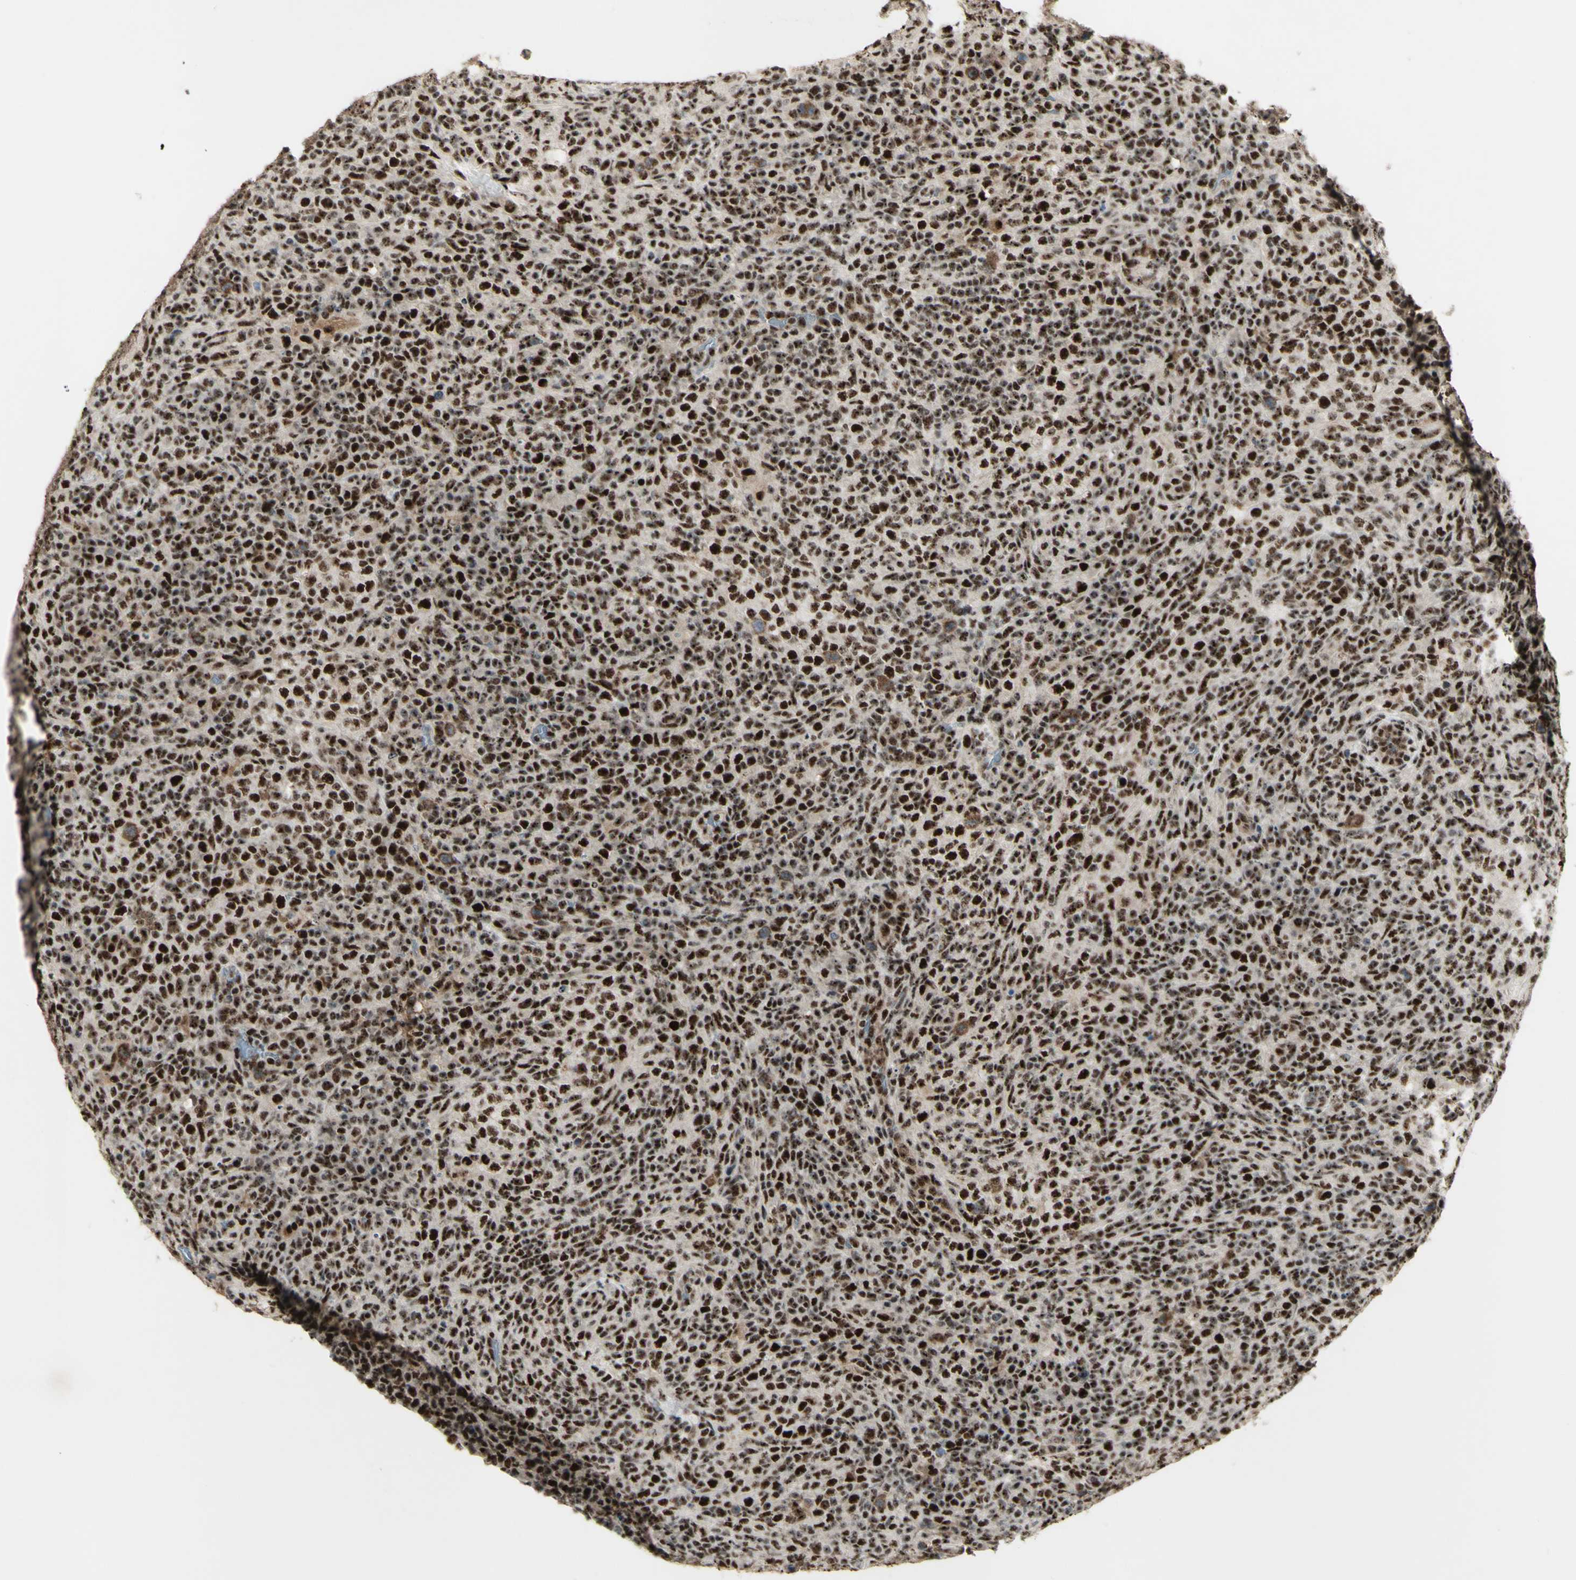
{"staining": {"intensity": "strong", "quantity": ">75%", "location": "nuclear"}, "tissue": "lymphoma", "cell_type": "Tumor cells", "image_type": "cancer", "snomed": [{"axis": "morphology", "description": "Malignant lymphoma, non-Hodgkin's type, High grade"}, {"axis": "topography", "description": "Lymph node"}], "caption": "Approximately >75% of tumor cells in human malignant lymphoma, non-Hodgkin's type (high-grade) reveal strong nuclear protein staining as visualized by brown immunohistochemical staining.", "gene": "DHX9", "patient": {"sex": "female", "age": 76}}